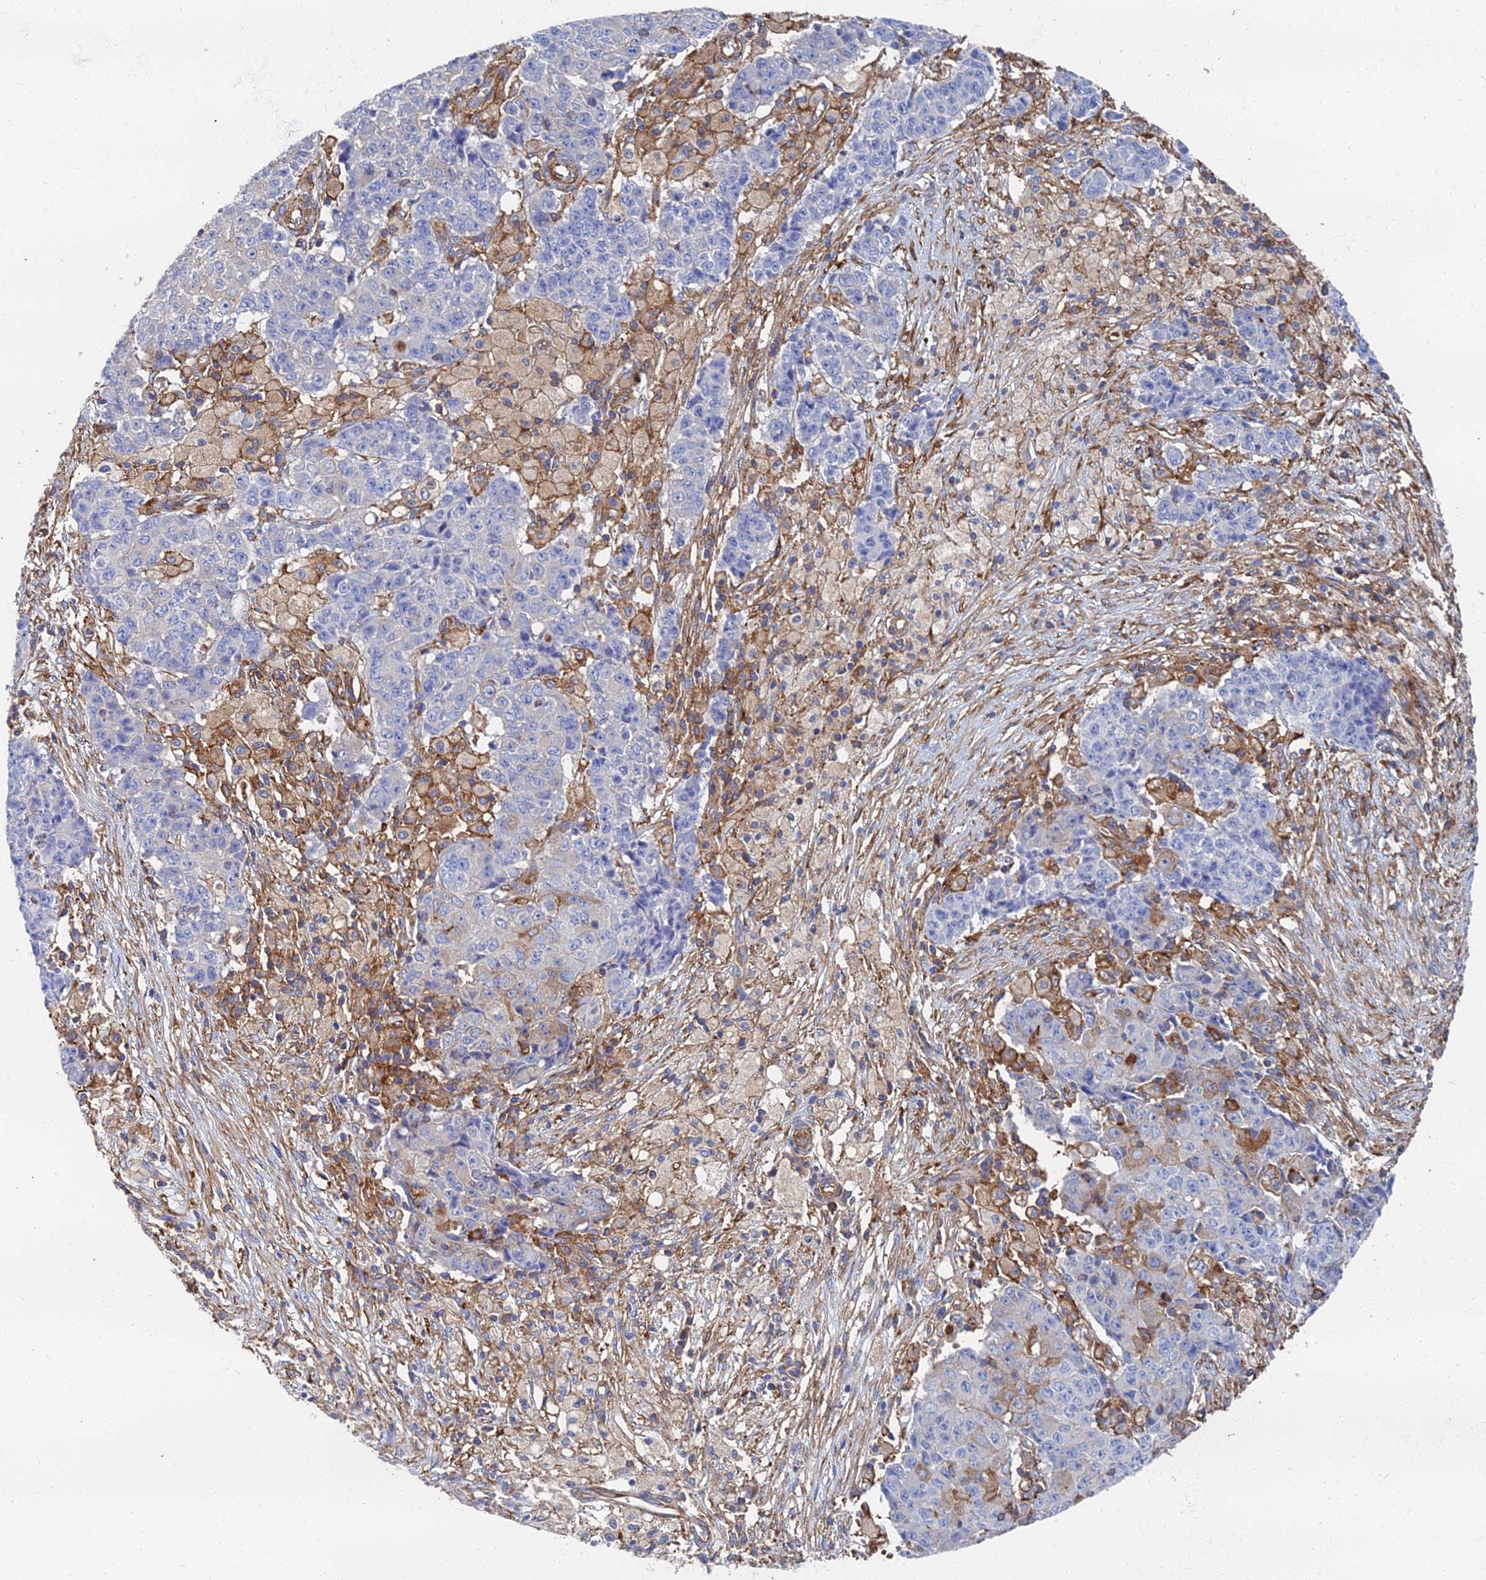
{"staining": {"intensity": "negative", "quantity": "none", "location": "none"}, "tissue": "ovarian cancer", "cell_type": "Tumor cells", "image_type": "cancer", "snomed": [{"axis": "morphology", "description": "Carcinoma, endometroid"}, {"axis": "topography", "description": "Ovary"}], "caption": "Immunohistochemistry of human ovarian endometroid carcinoma exhibits no staining in tumor cells. Nuclei are stained in blue.", "gene": "GPR42", "patient": {"sex": "female", "age": 42}}